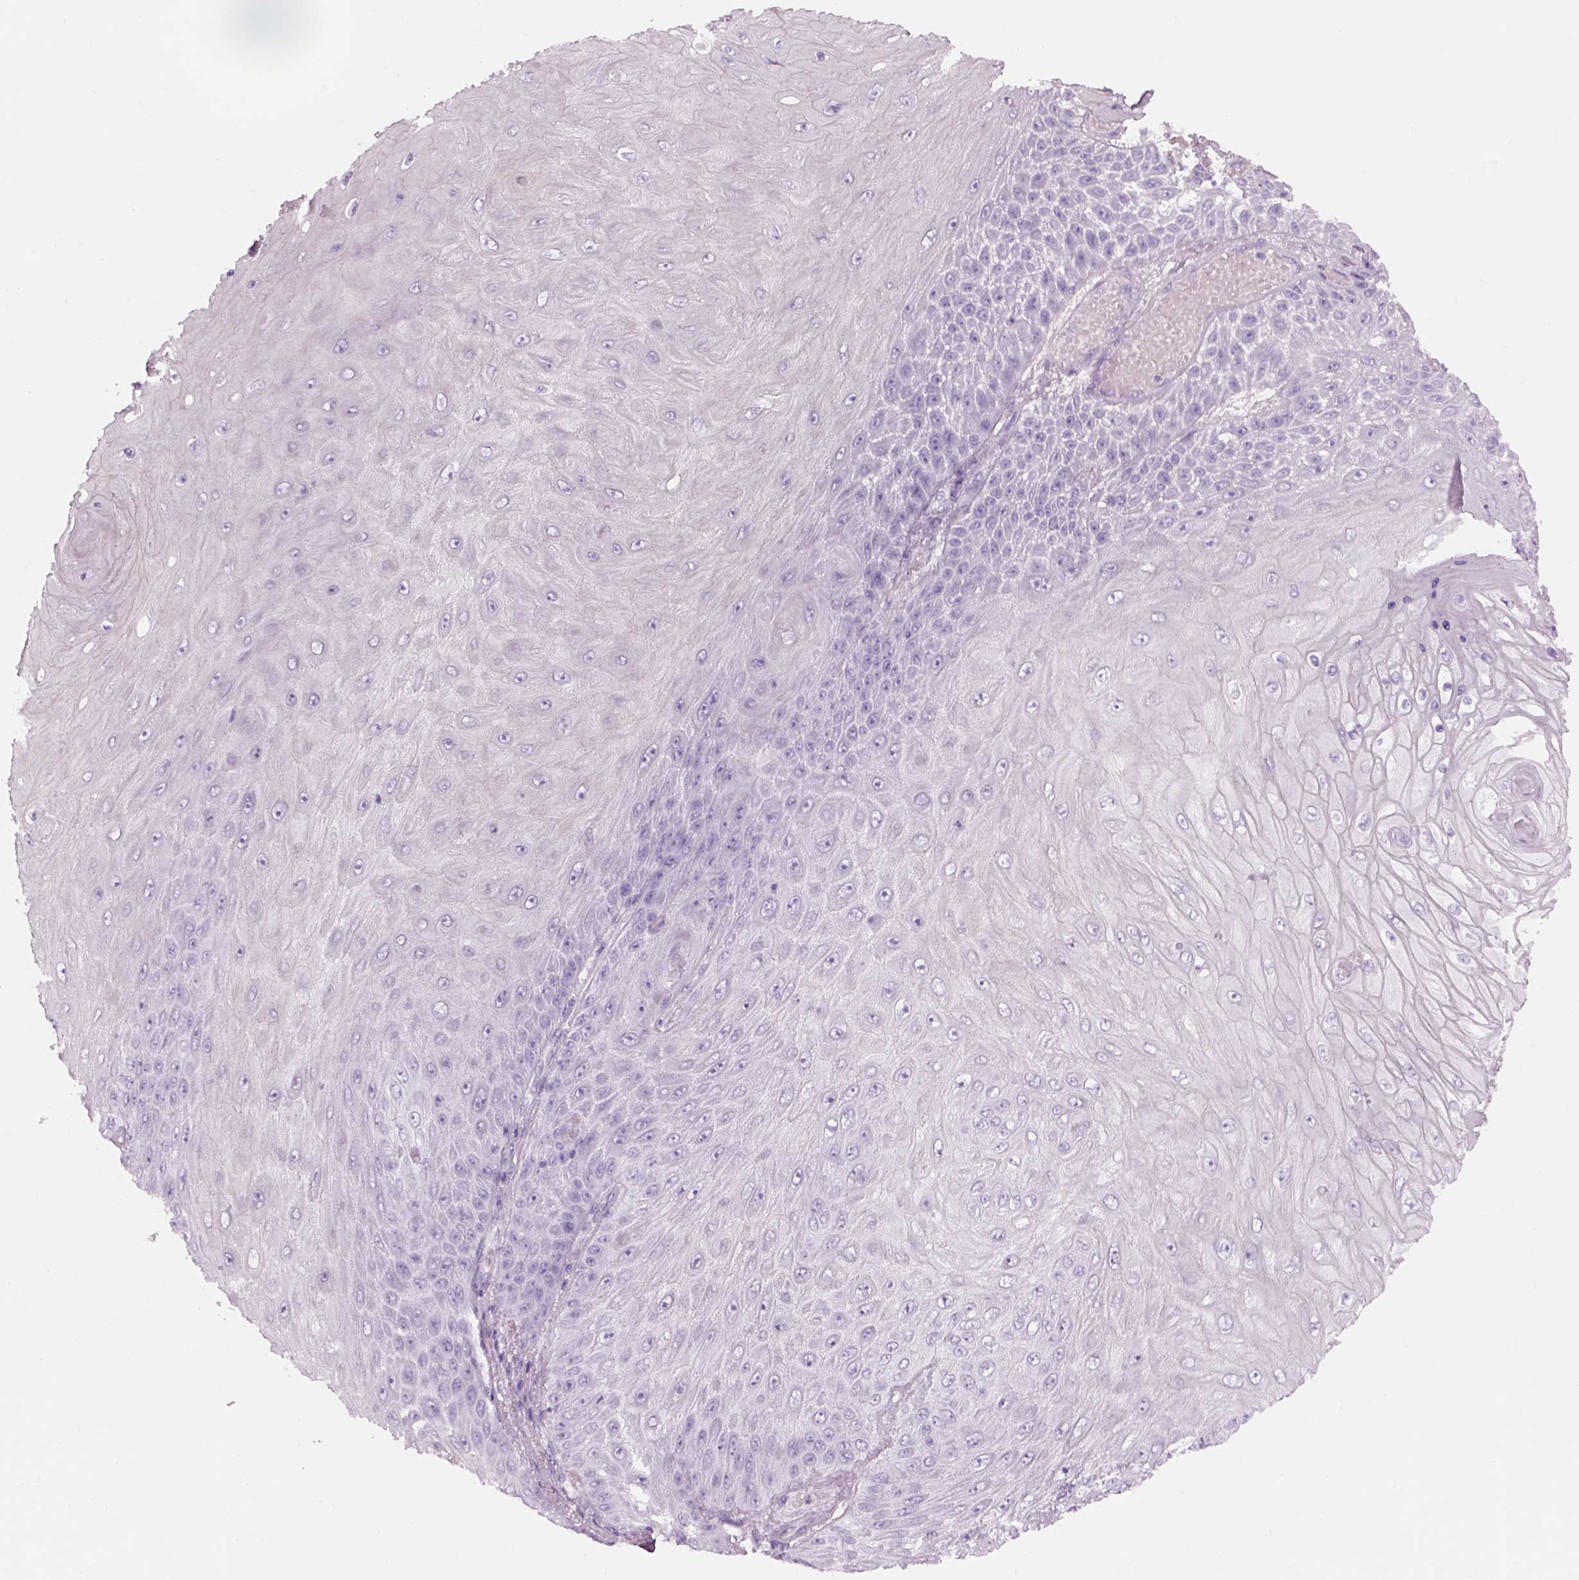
{"staining": {"intensity": "negative", "quantity": "none", "location": "none"}, "tissue": "skin cancer", "cell_type": "Tumor cells", "image_type": "cancer", "snomed": [{"axis": "morphology", "description": "Squamous cell carcinoma, NOS"}, {"axis": "topography", "description": "Skin"}], "caption": "This image is of skin cancer (squamous cell carcinoma) stained with IHC to label a protein in brown with the nuclei are counter-stained blue. There is no expression in tumor cells.", "gene": "GAS2L2", "patient": {"sex": "male", "age": 62}}